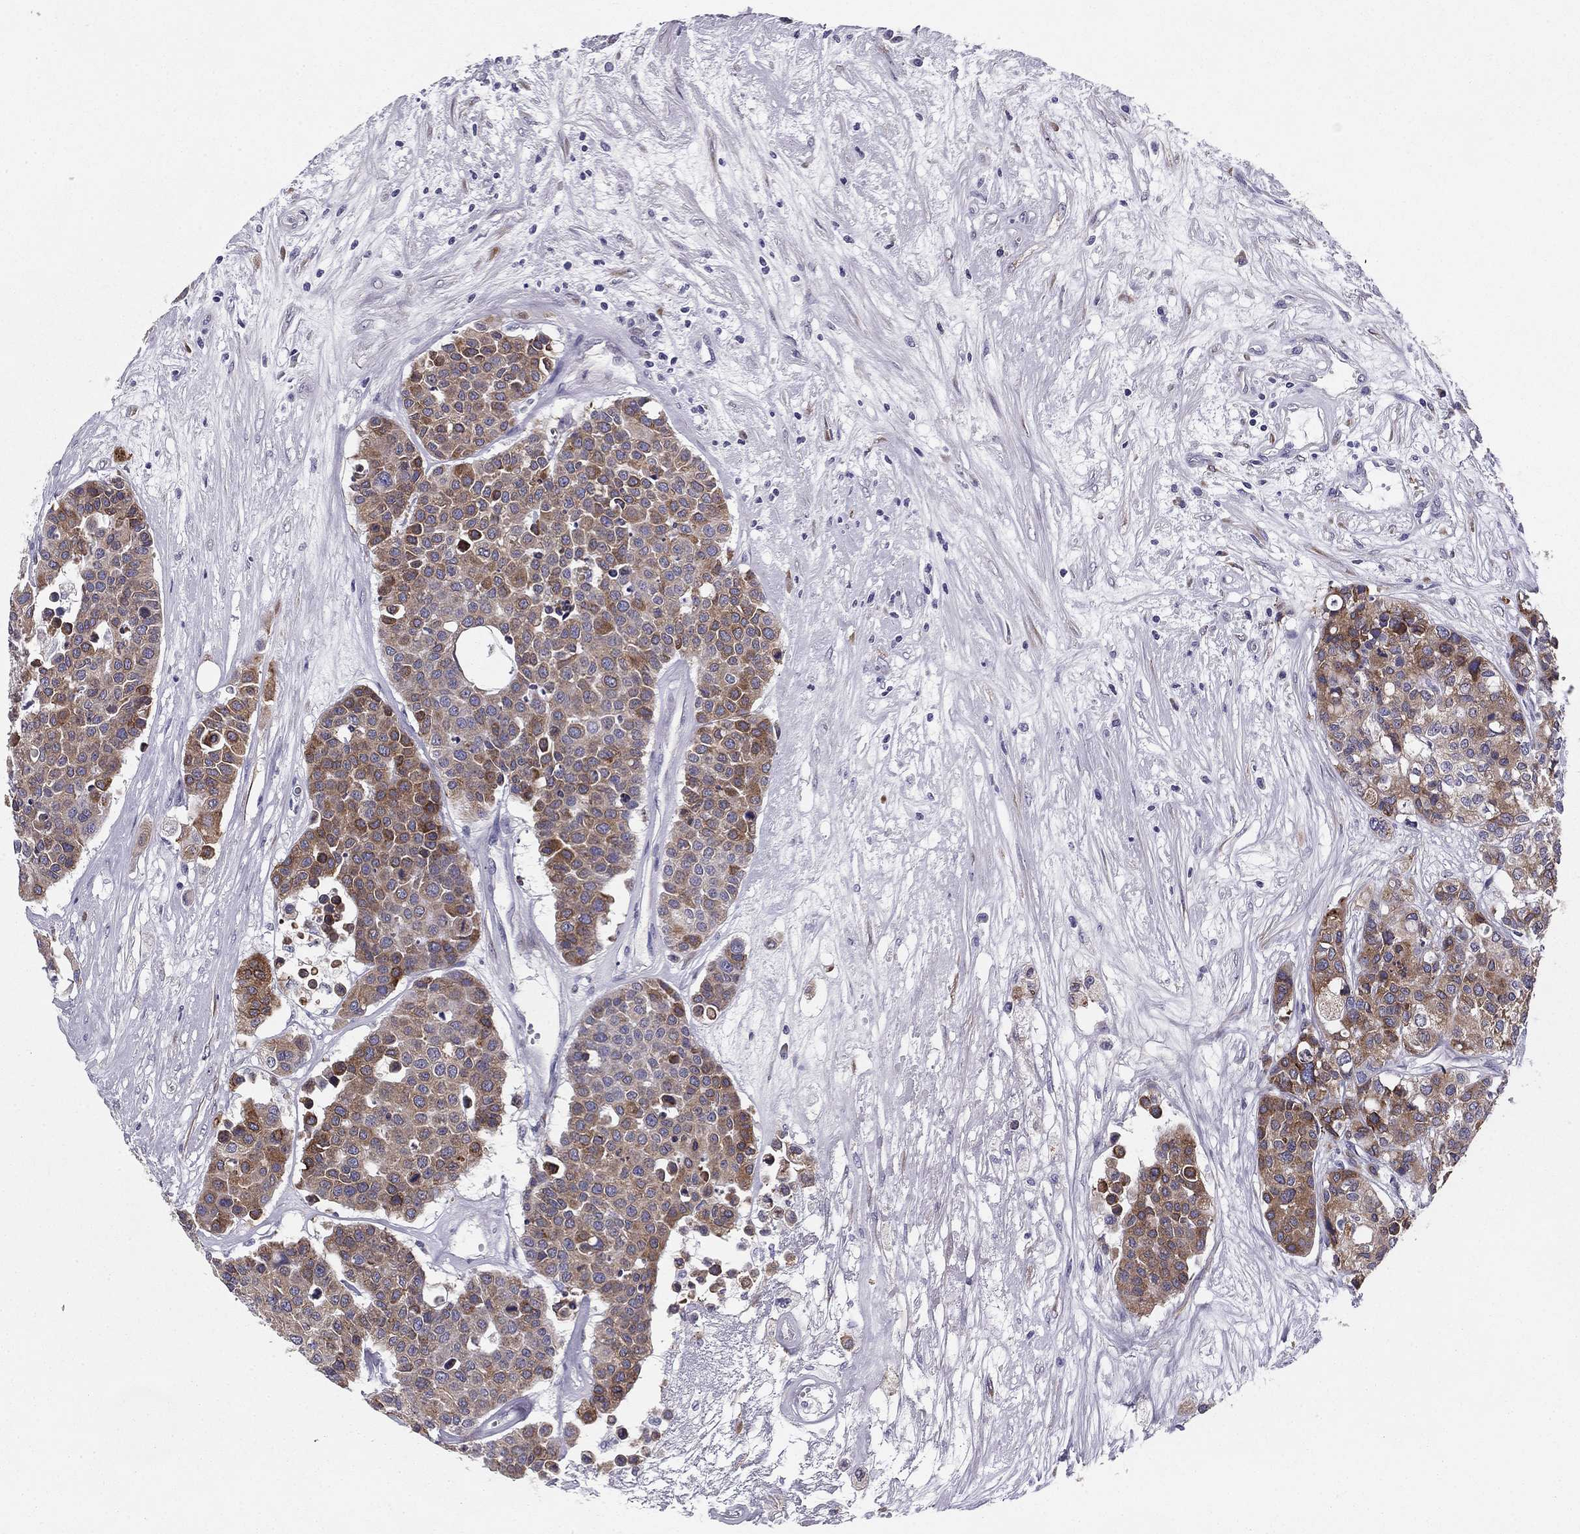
{"staining": {"intensity": "moderate", "quantity": "25%-75%", "location": "cytoplasmic/membranous"}, "tissue": "carcinoid", "cell_type": "Tumor cells", "image_type": "cancer", "snomed": [{"axis": "morphology", "description": "Carcinoid, malignant, NOS"}, {"axis": "topography", "description": "Colon"}], "caption": "Immunohistochemistry (DAB) staining of human carcinoid demonstrates moderate cytoplasmic/membranous protein expression in approximately 25%-75% of tumor cells.", "gene": "TMED3", "patient": {"sex": "male", "age": 81}}